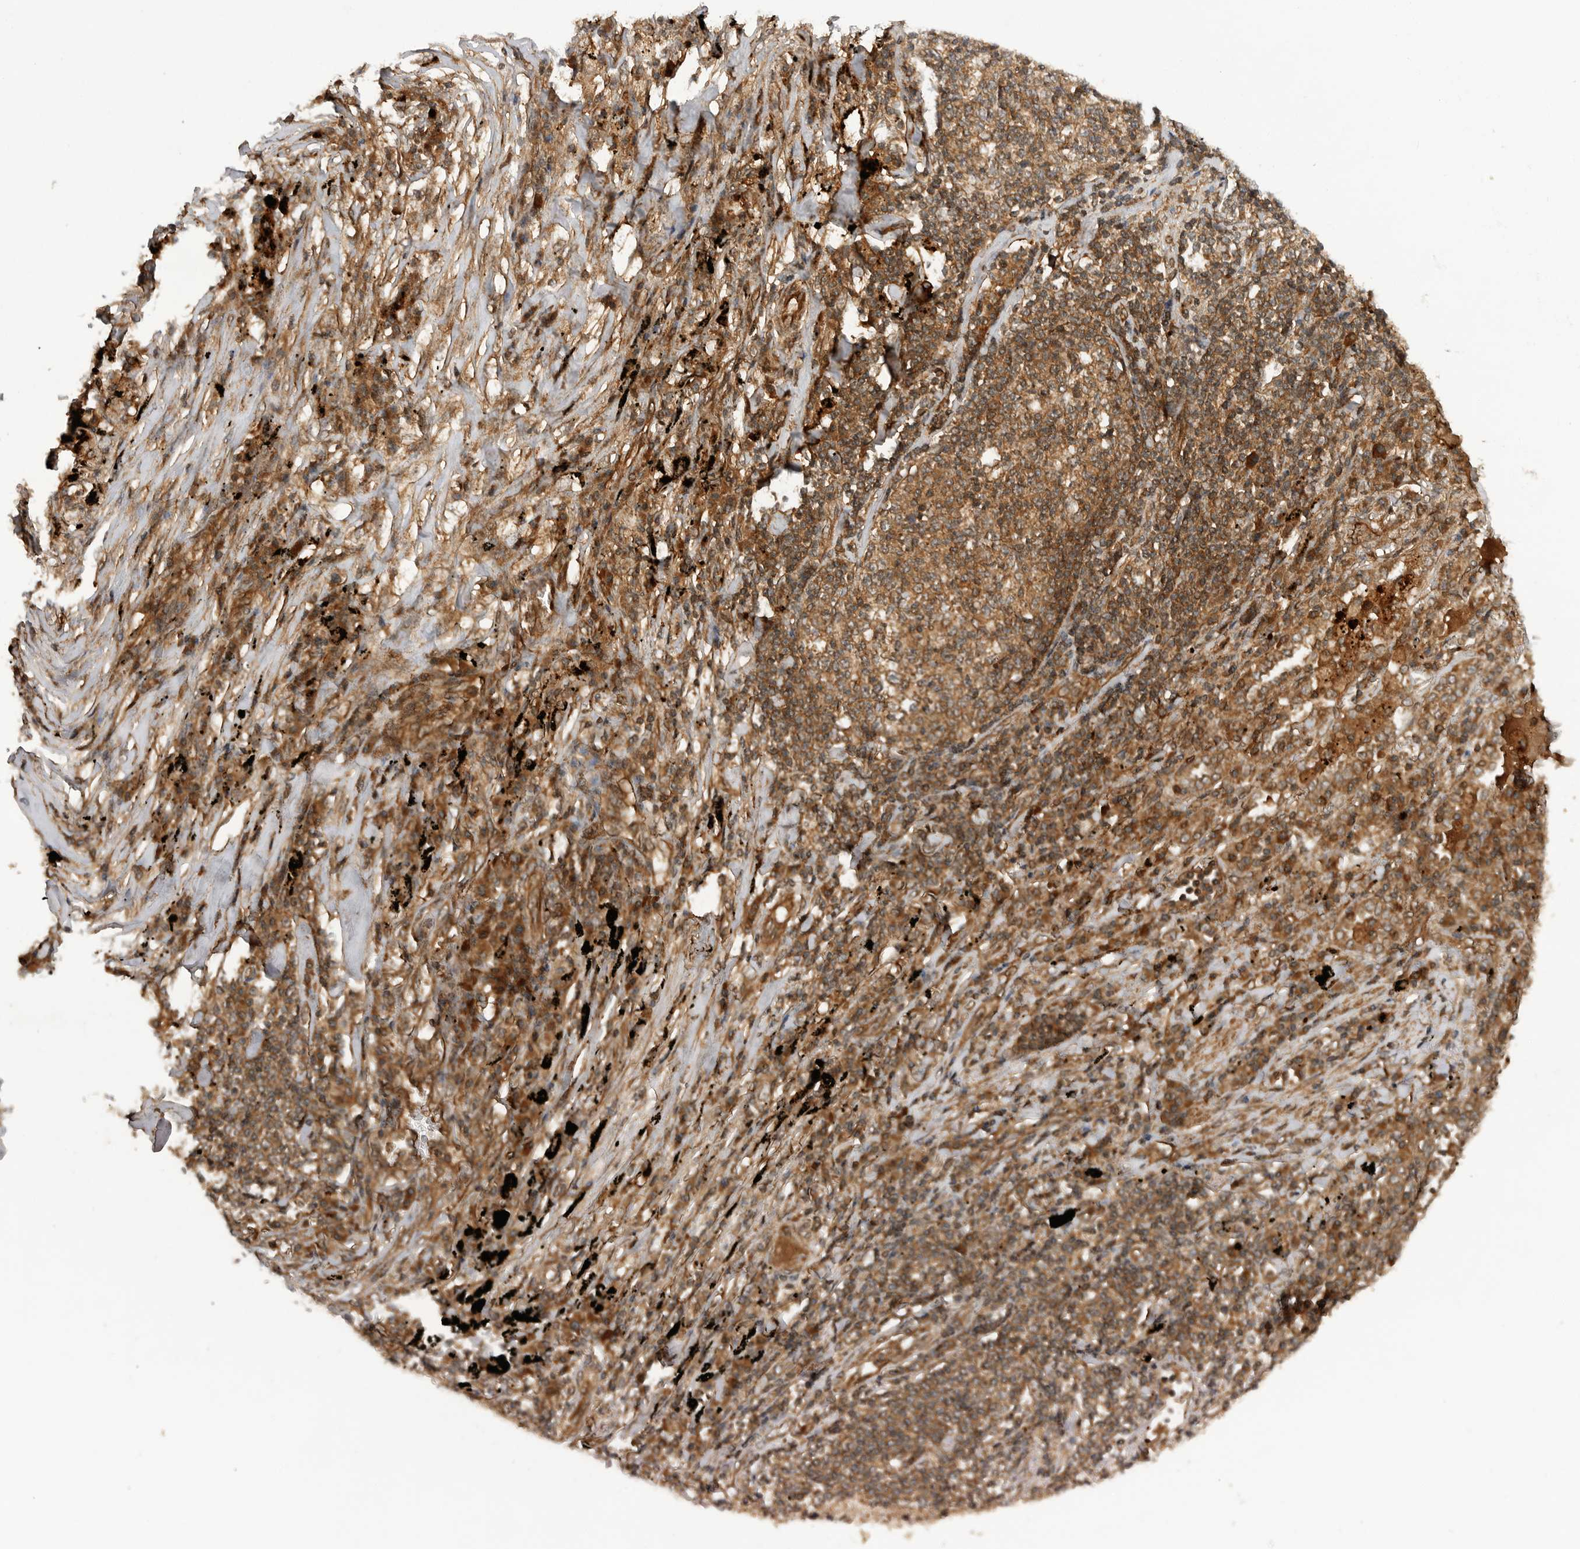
{"staining": {"intensity": "moderate", "quantity": ">75%", "location": "cytoplasmic/membranous"}, "tissue": "lung cancer", "cell_type": "Tumor cells", "image_type": "cancer", "snomed": [{"axis": "morphology", "description": "Squamous cell carcinoma, NOS"}, {"axis": "topography", "description": "Lung"}], "caption": "IHC histopathology image of neoplastic tissue: lung cancer (squamous cell carcinoma) stained using immunohistochemistry displays medium levels of moderate protein expression localized specifically in the cytoplasmic/membranous of tumor cells, appearing as a cytoplasmic/membranous brown color.", "gene": "PRDX4", "patient": {"sex": "female", "age": 63}}